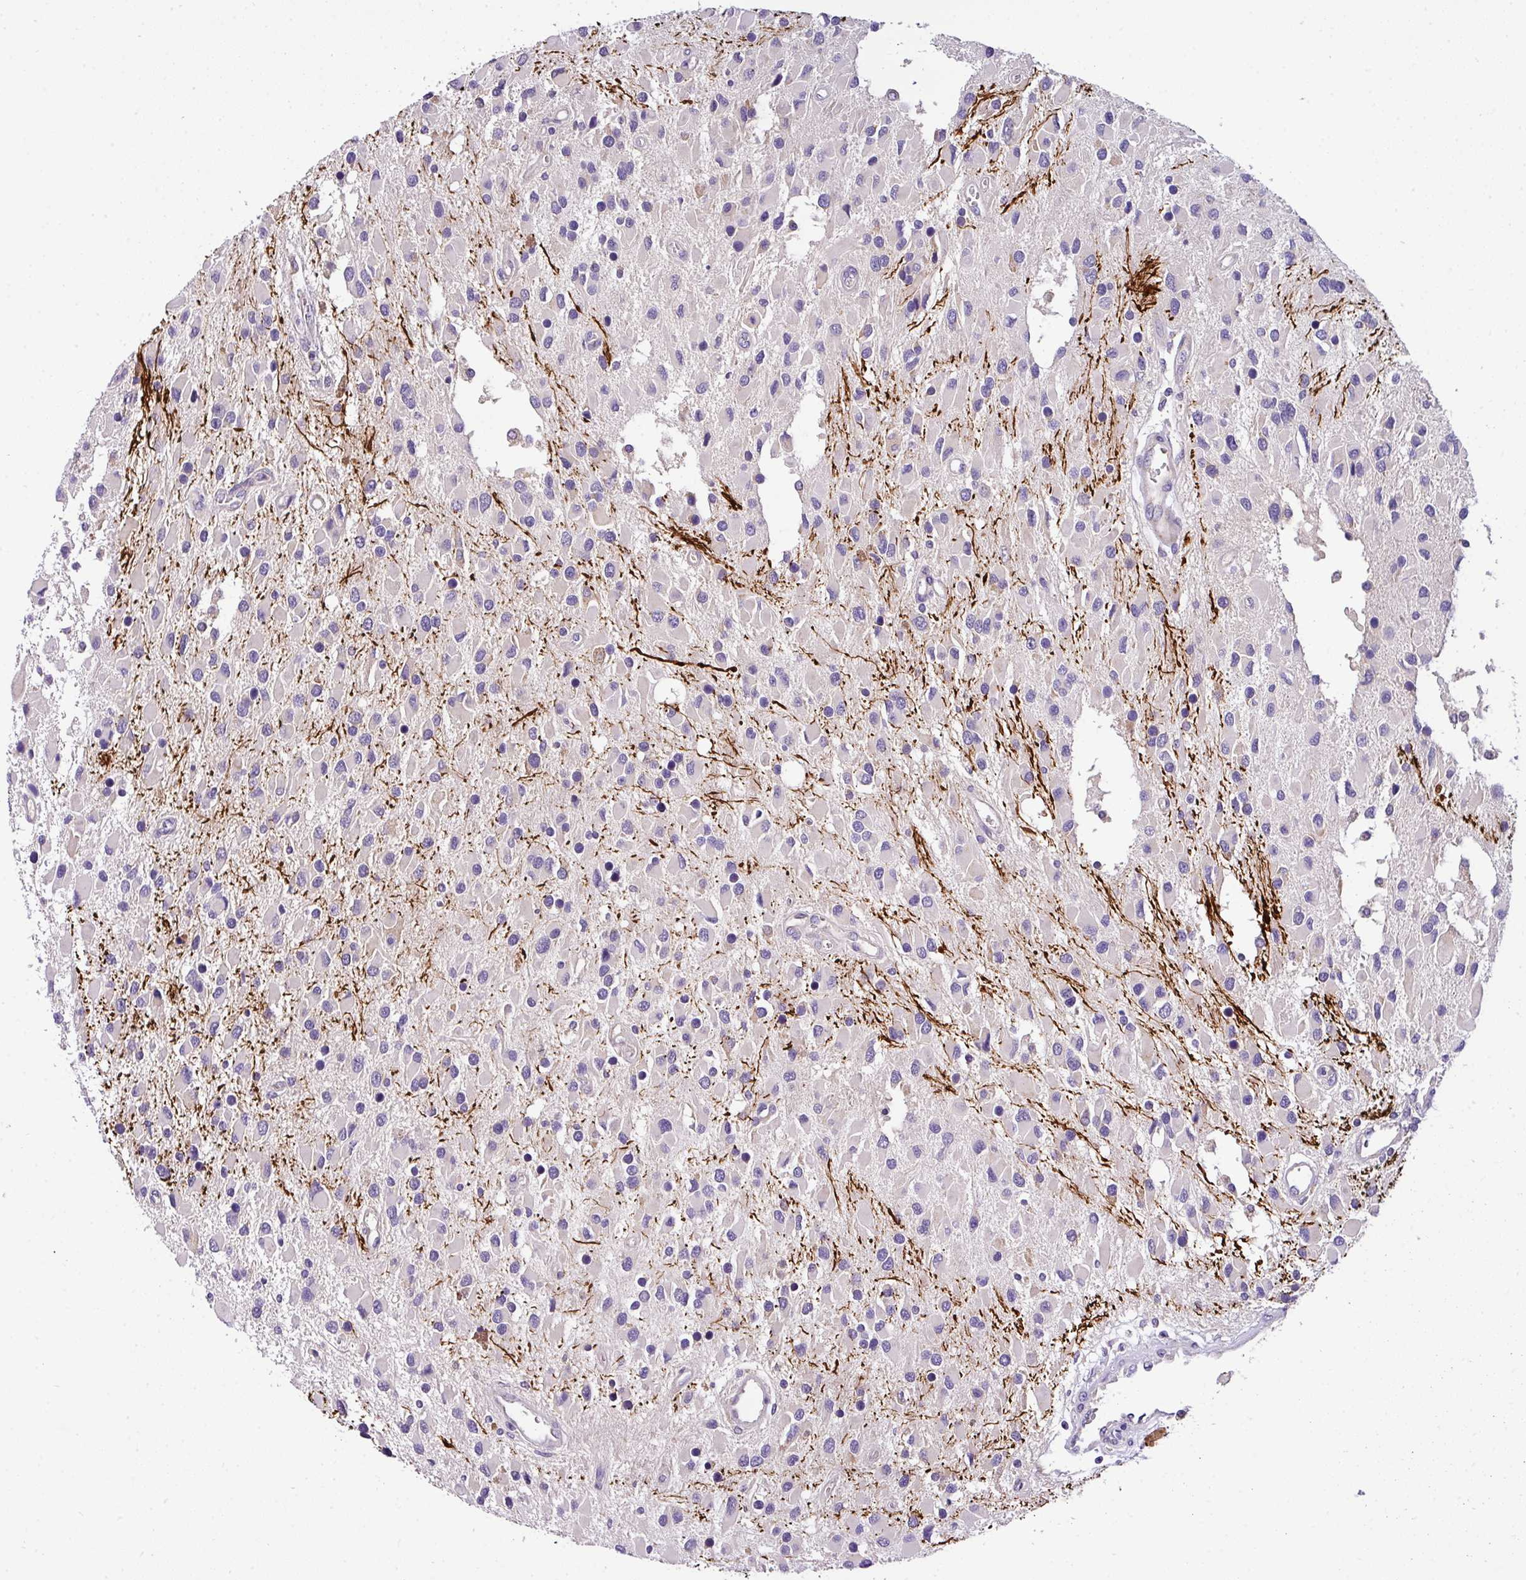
{"staining": {"intensity": "negative", "quantity": "none", "location": "none"}, "tissue": "glioma", "cell_type": "Tumor cells", "image_type": "cancer", "snomed": [{"axis": "morphology", "description": "Glioma, malignant, High grade"}, {"axis": "topography", "description": "Brain"}], "caption": "A micrograph of glioma stained for a protein shows no brown staining in tumor cells.", "gene": "ANXA2R", "patient": {"sex": "male", "age": 53}}